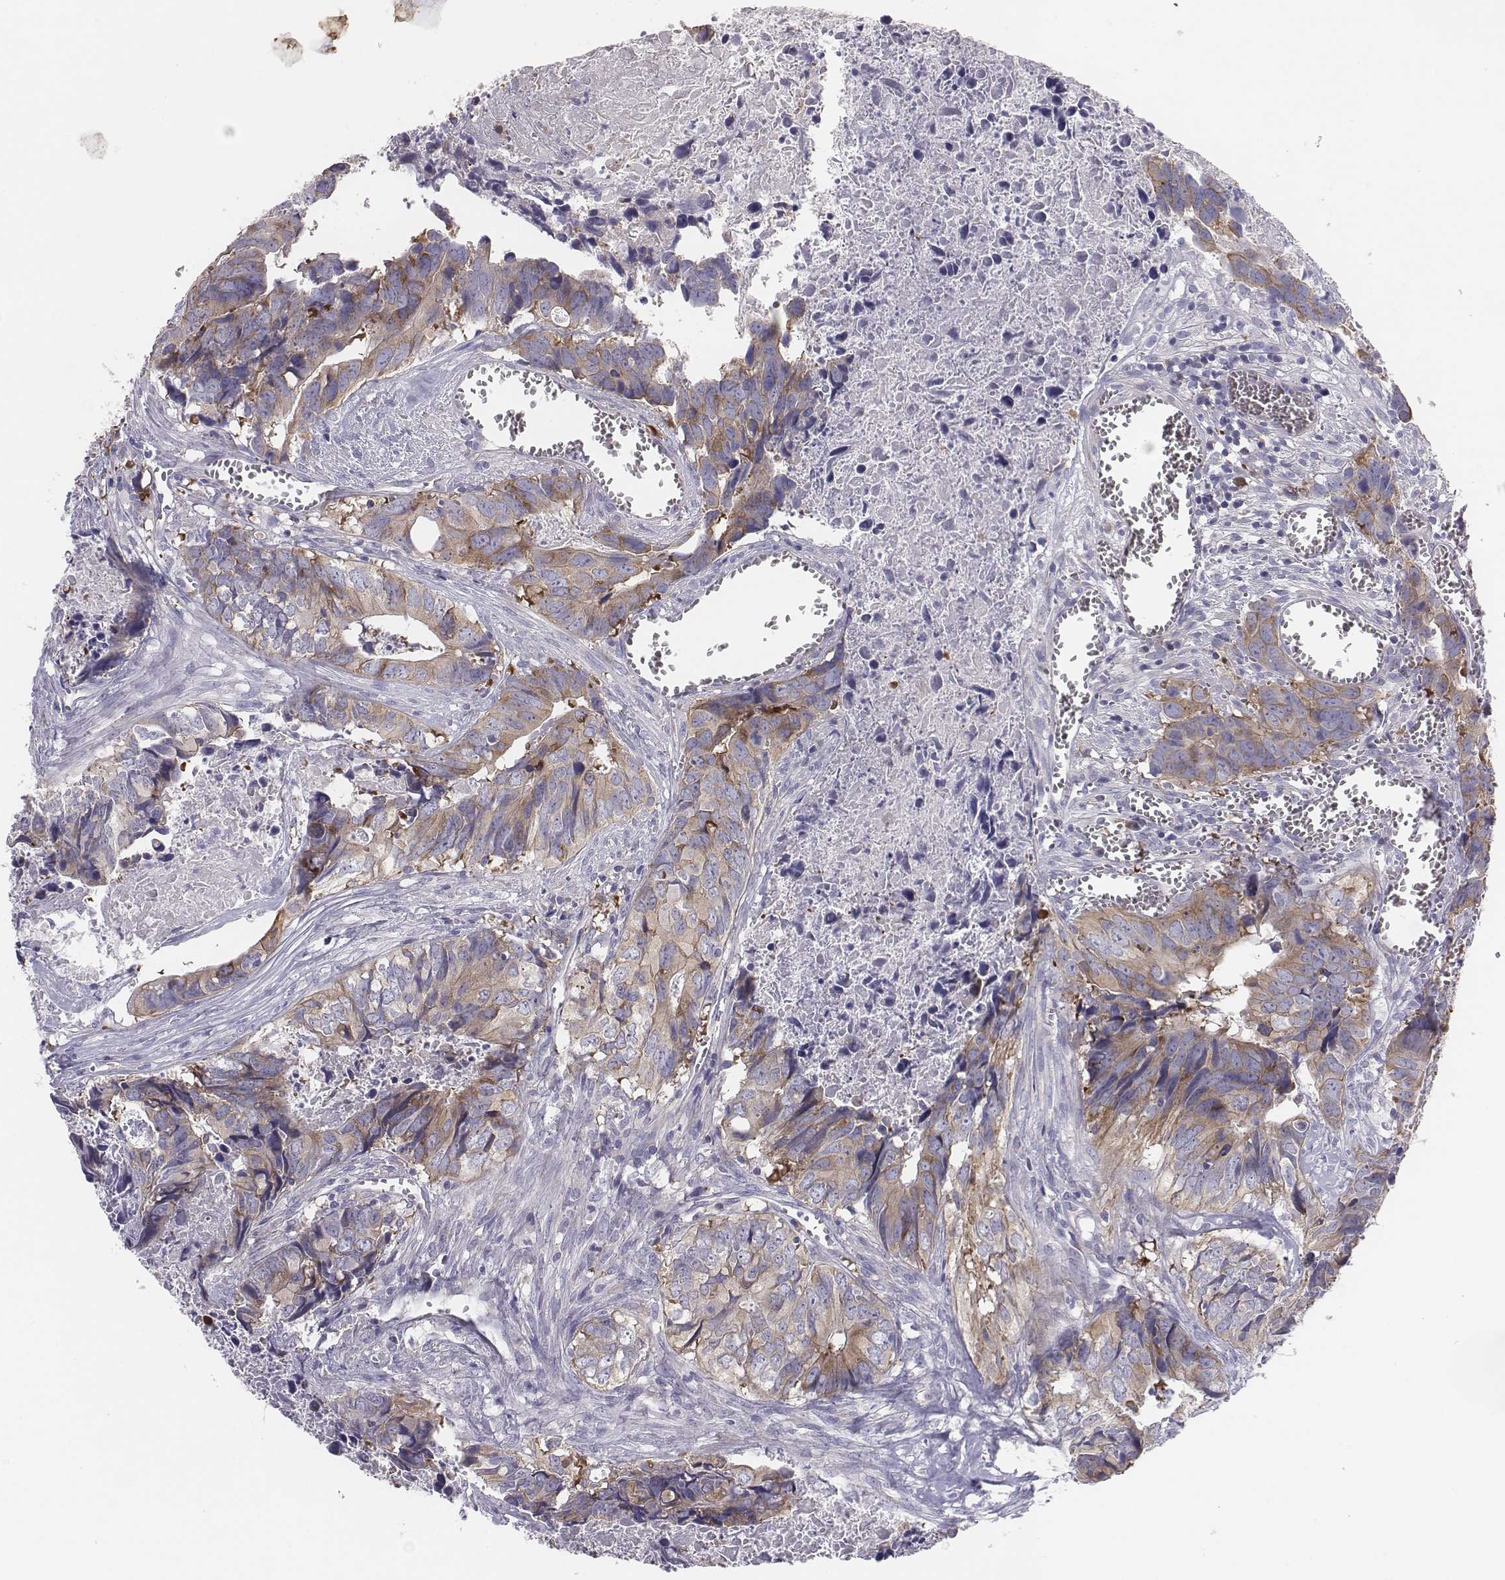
{"staining": {"intensity": "weak", "quantity": "25%-75%", "location": "cytoplasmic/membranous"}, "tissue": "colorectal cancer", "cell_type": "Tumor cells", "image_type": "cancer", "snomed": [{"axis": "morphology", "description": "Adenocarcinoma, NOS"}, {"axis": "topography", "description": "Colon"}], "caption": "Tumor cells reveal weak cytoplasmic/membranous expression in about 25%-75% of cells in colorectal adenocarcinoma.", "gene": "CHST14", "patient": {"sex": "female", "age": 82}}